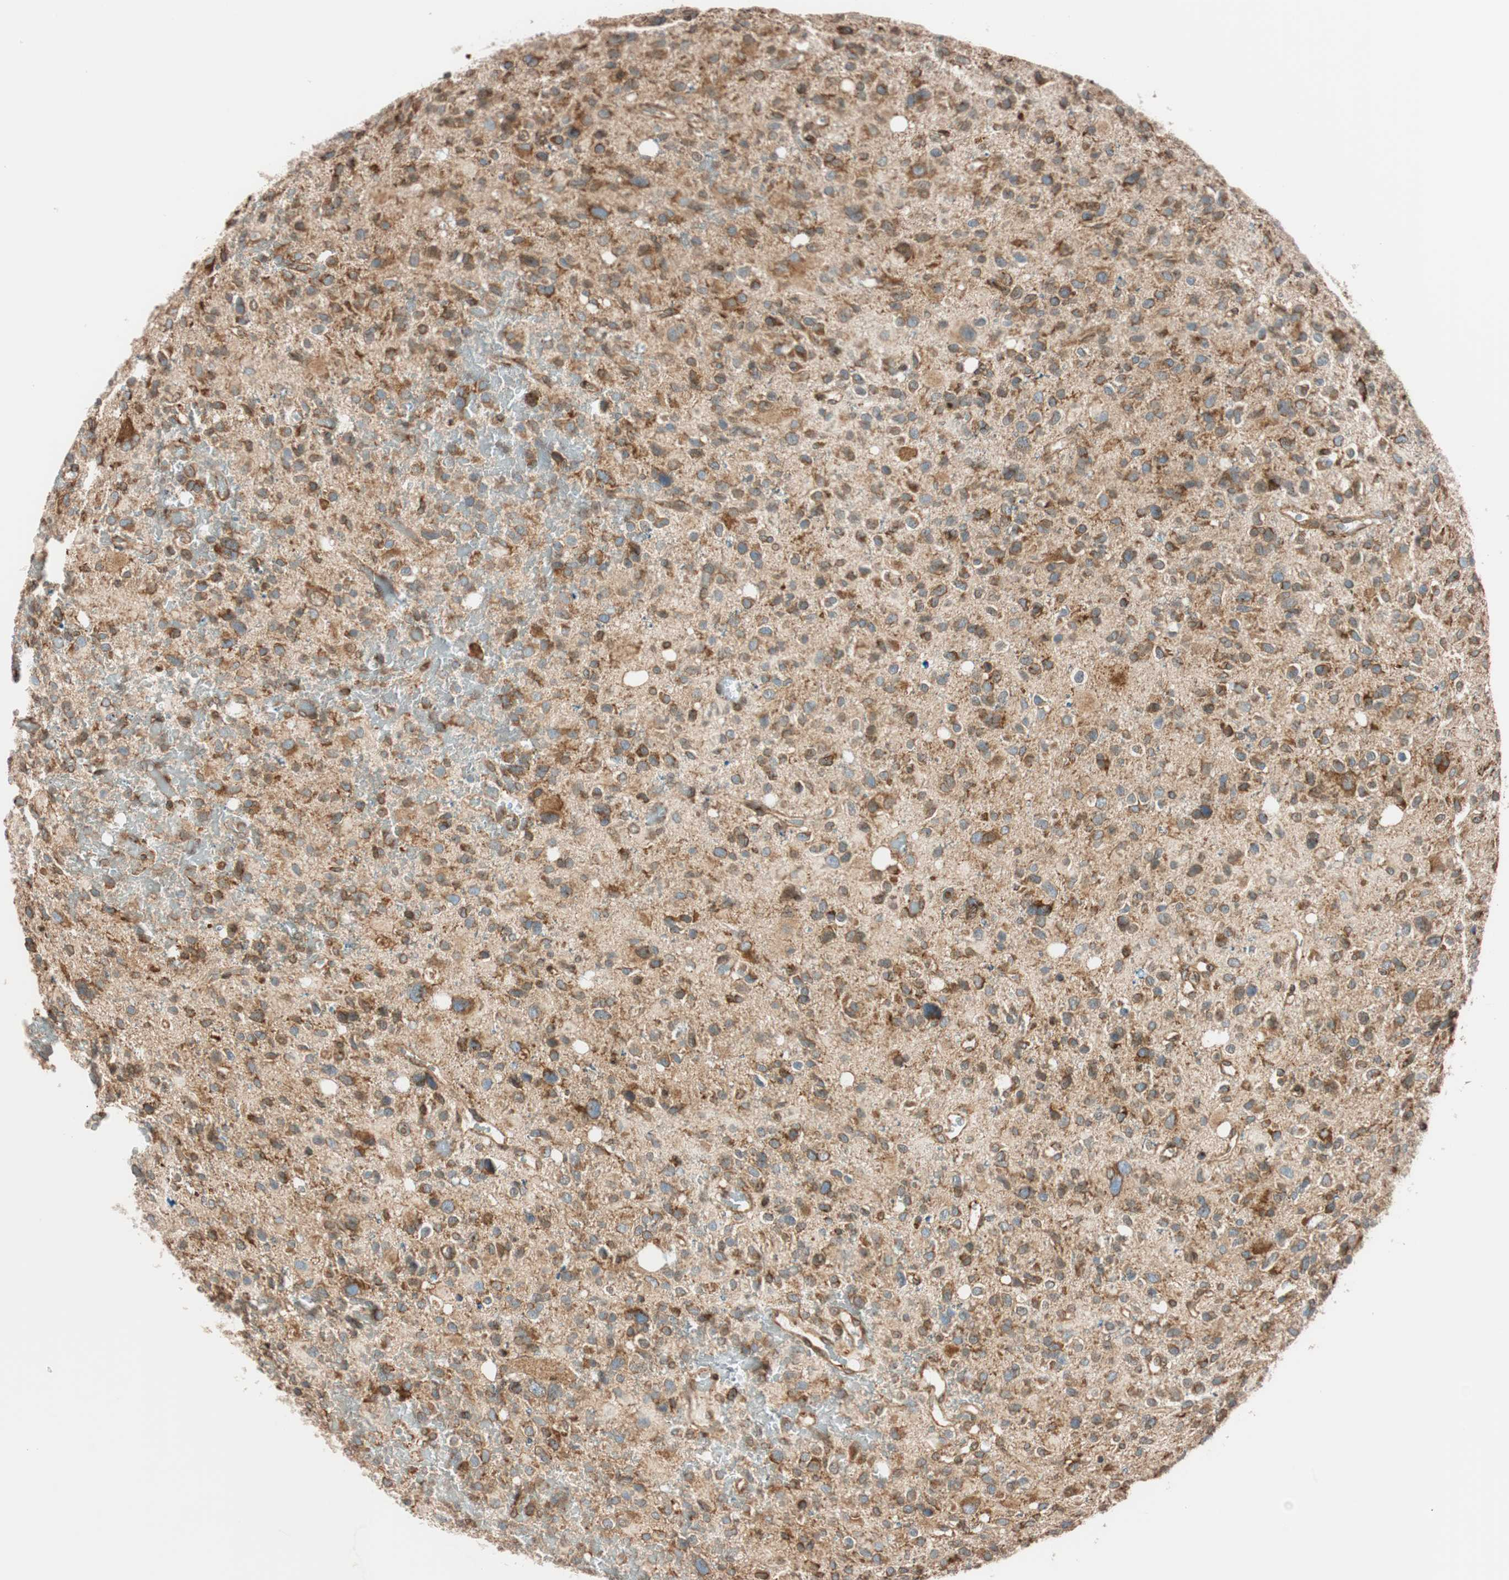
{"staining": {"intensity": "moderate", "quantity": "25%-75%", "location": "cytoplasmic/membranous"}, "tissue": "glioma", "cell_type": "Tumor cells", "image_type": "cancer", "snomed": [{"axis": "morphology", "description": "Glioma, malignant, High grade"}, {"axis": "topography", "description": "Brain"}], "caption": "This image displays immunohistochemistry staining of malignant high-grade glioma, with medium moderate cytoplasmic/membranous staining in approximately 25%-75% of tumor cells.", "gene": "PRKCSH", "patient": {"sex": "male", "age": 48}}